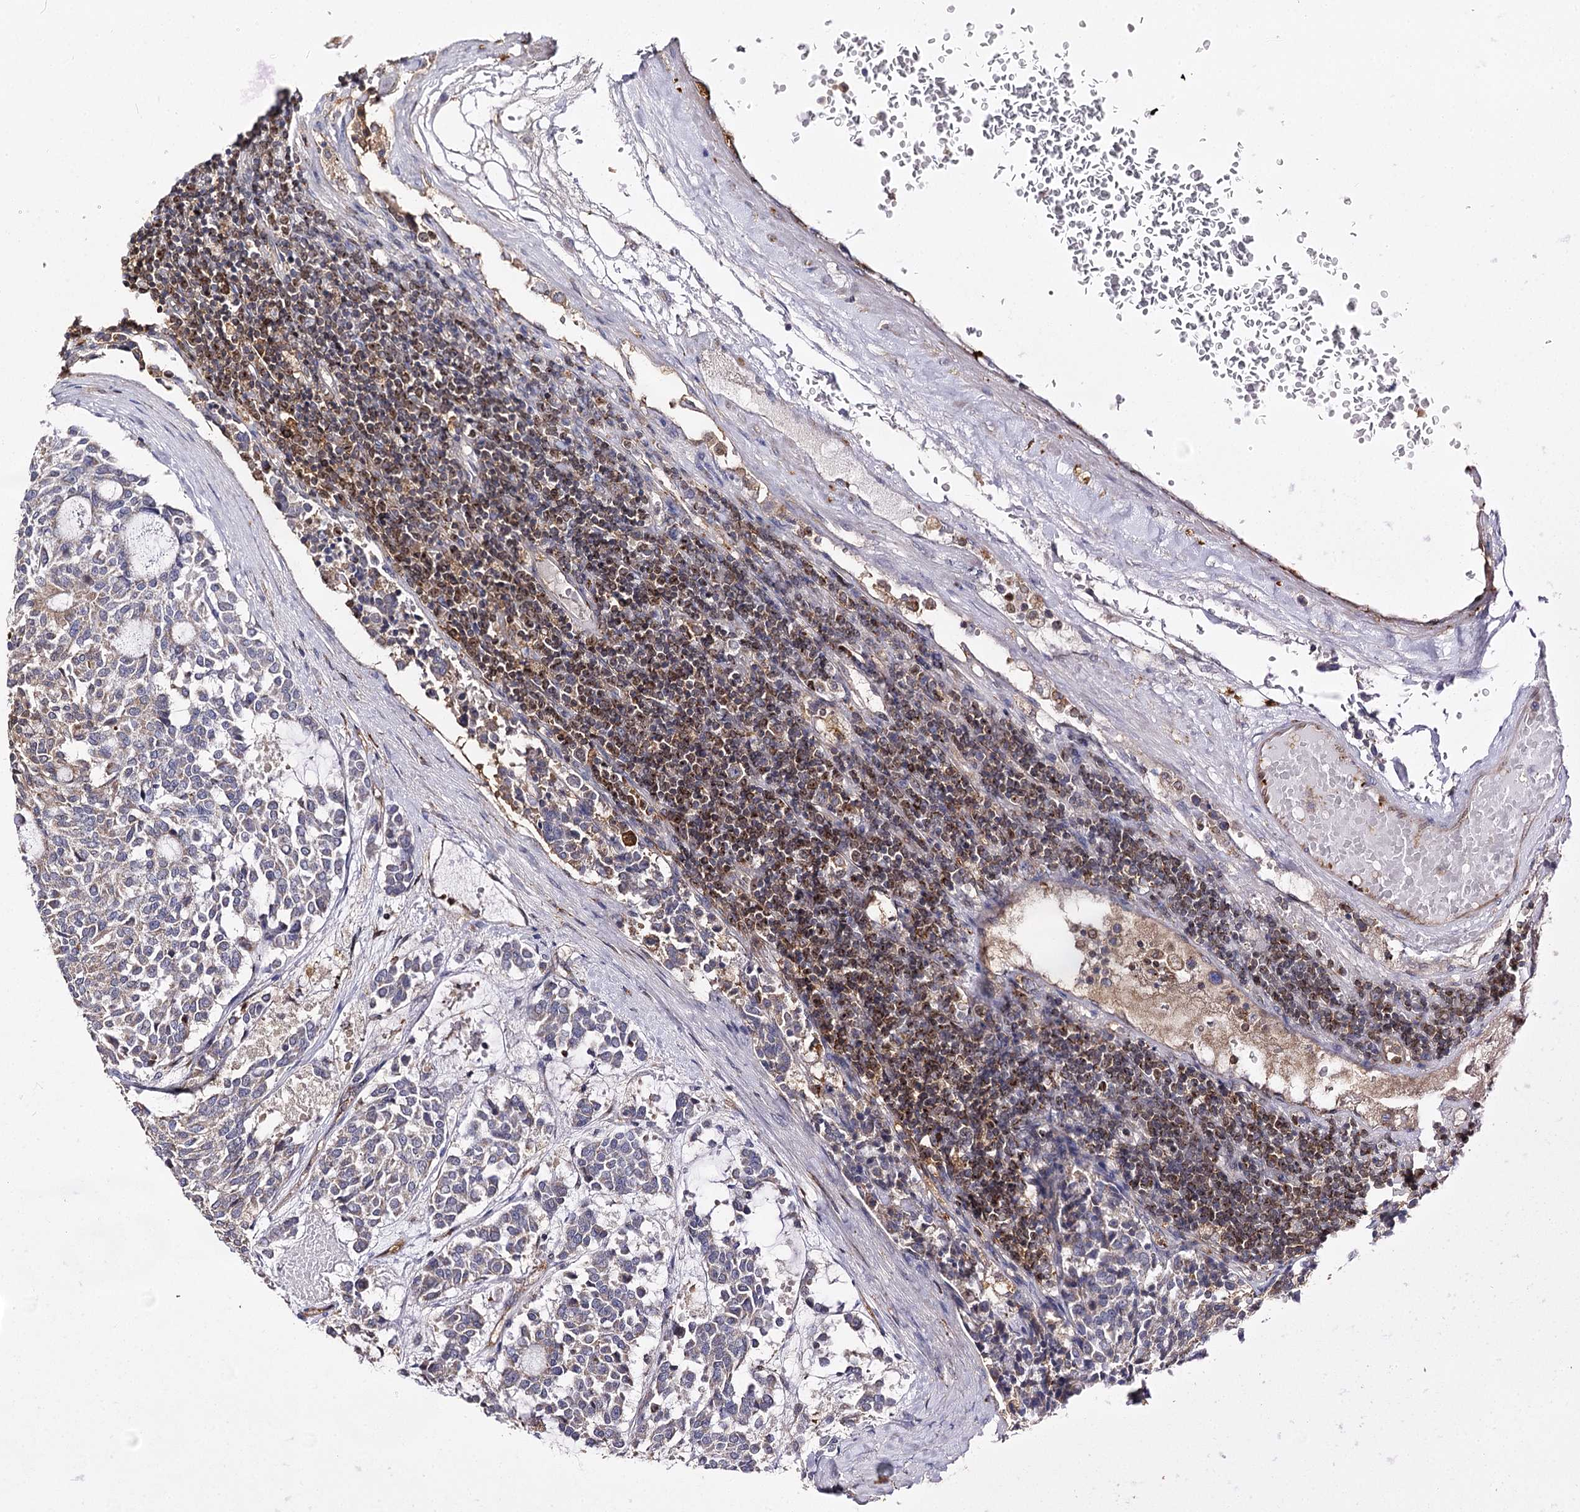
{"staining": {"intensity": "weak", "quantity": "<25%", "location": "cytoplasmic/membranous"}, "tissue": "carcinoid", "cell_type": "Tumor cells", "image_type": "cancer", "snomed": [{"axis": "morphology", "description": "Carcinoid, malignant, NOS"}, {"axis": "topography", "description": "Pancreas"}], "caption": "Histopathology image shows no protein staining in tumor cells of carcinoid tissue.", "gene": "SEC24B", "patient": {"sex": "female", "age": 54}}